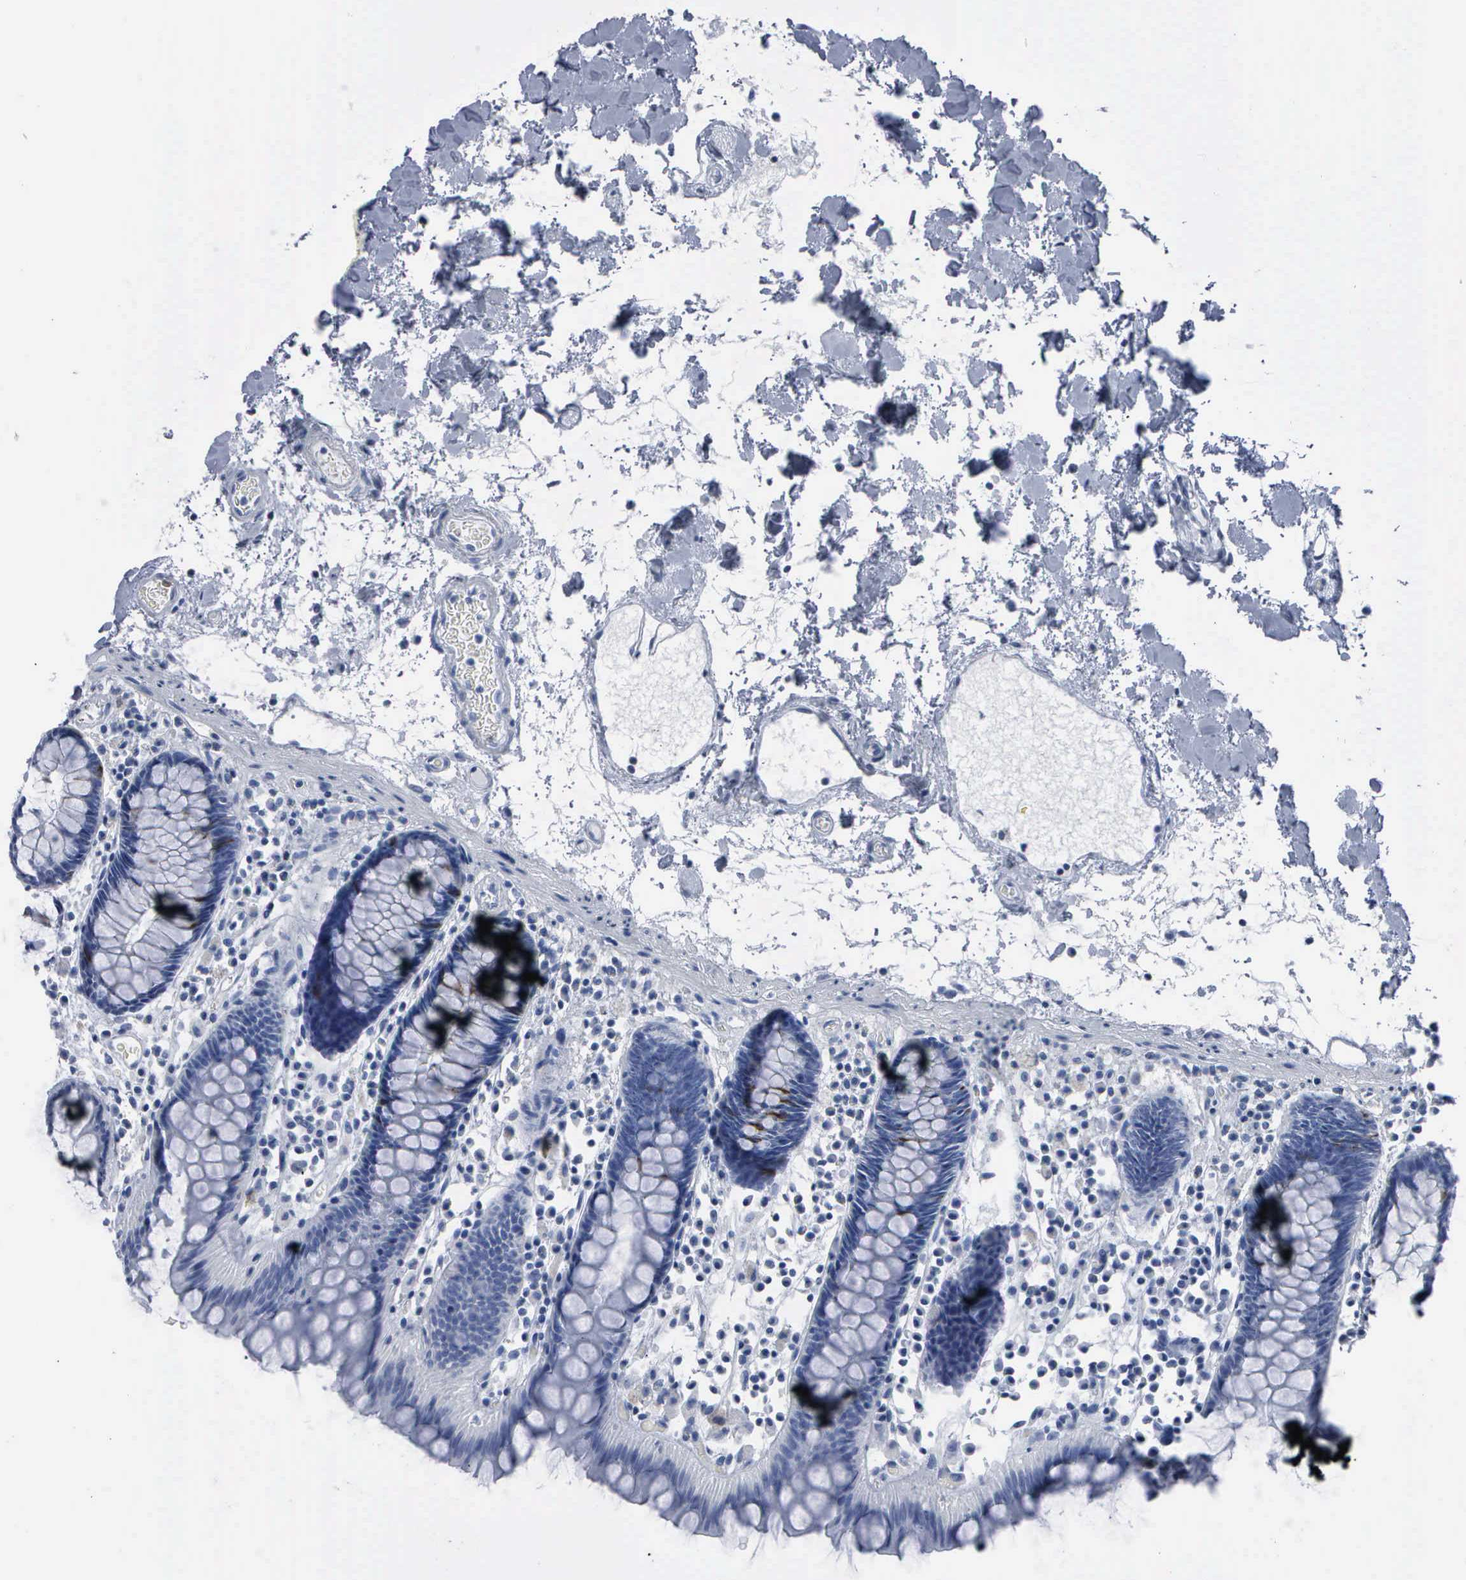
{"staining": {"intensity": "negative", "quantity": "none", "location": "none"}, "tissue": "colon", "cell_type": "Endothelial cells", "image_type": "normal", "snomed": [{"axis": "morphology", "description": "Normal tissue, NOS"}, {"axis": "topography", "description": "Colon"}], "caption": "High magnification brightfield microscopy of unremarkable colon stained with DAB (brown) and counterstained with hematoxylin (blue): endothelial cells show no significant positivity. (DAB immunohistochemistry, high magnification).", "gene": "CCNB1", "patient": {"sex": "female", "age": 78}}